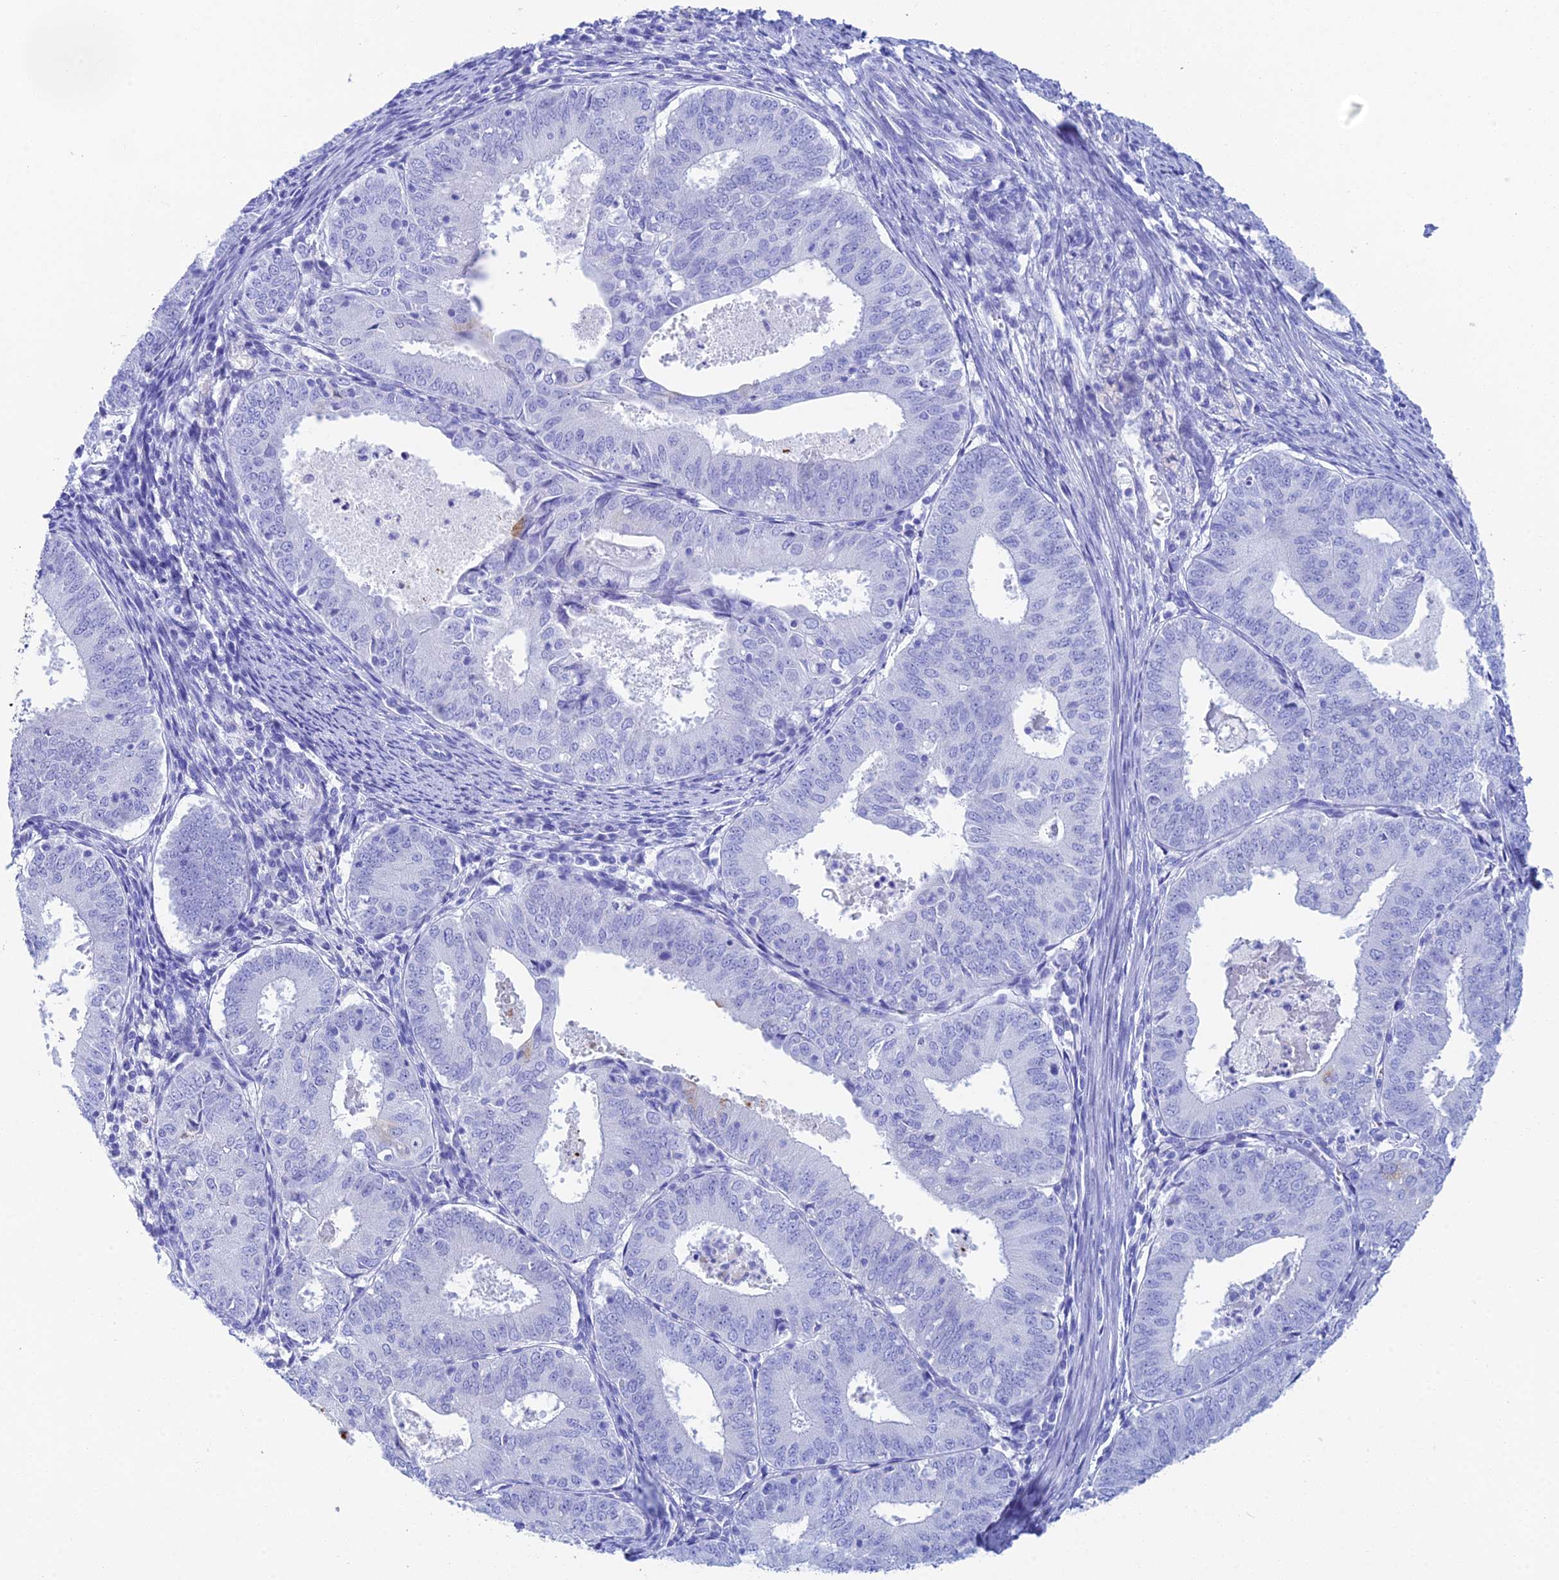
{"staining": {"intensity": "negative", "quantity": "none", "location": "none"}, "tissue": "endometrial cancer", "cell_type": "Tumor cells", "image_type": "cancer", "snomed": [{"axis": "morphology", "description": "Adenocarcinoma, NOS"}, {"axis": "topography", "description": "Endometrium"}], "caption": "A micrograph of human adenocarcinoma (endometrial) is negative for staining in tumor cells.", "gene": "REG1A", "patient": {"sex": "female", "age": 57}}